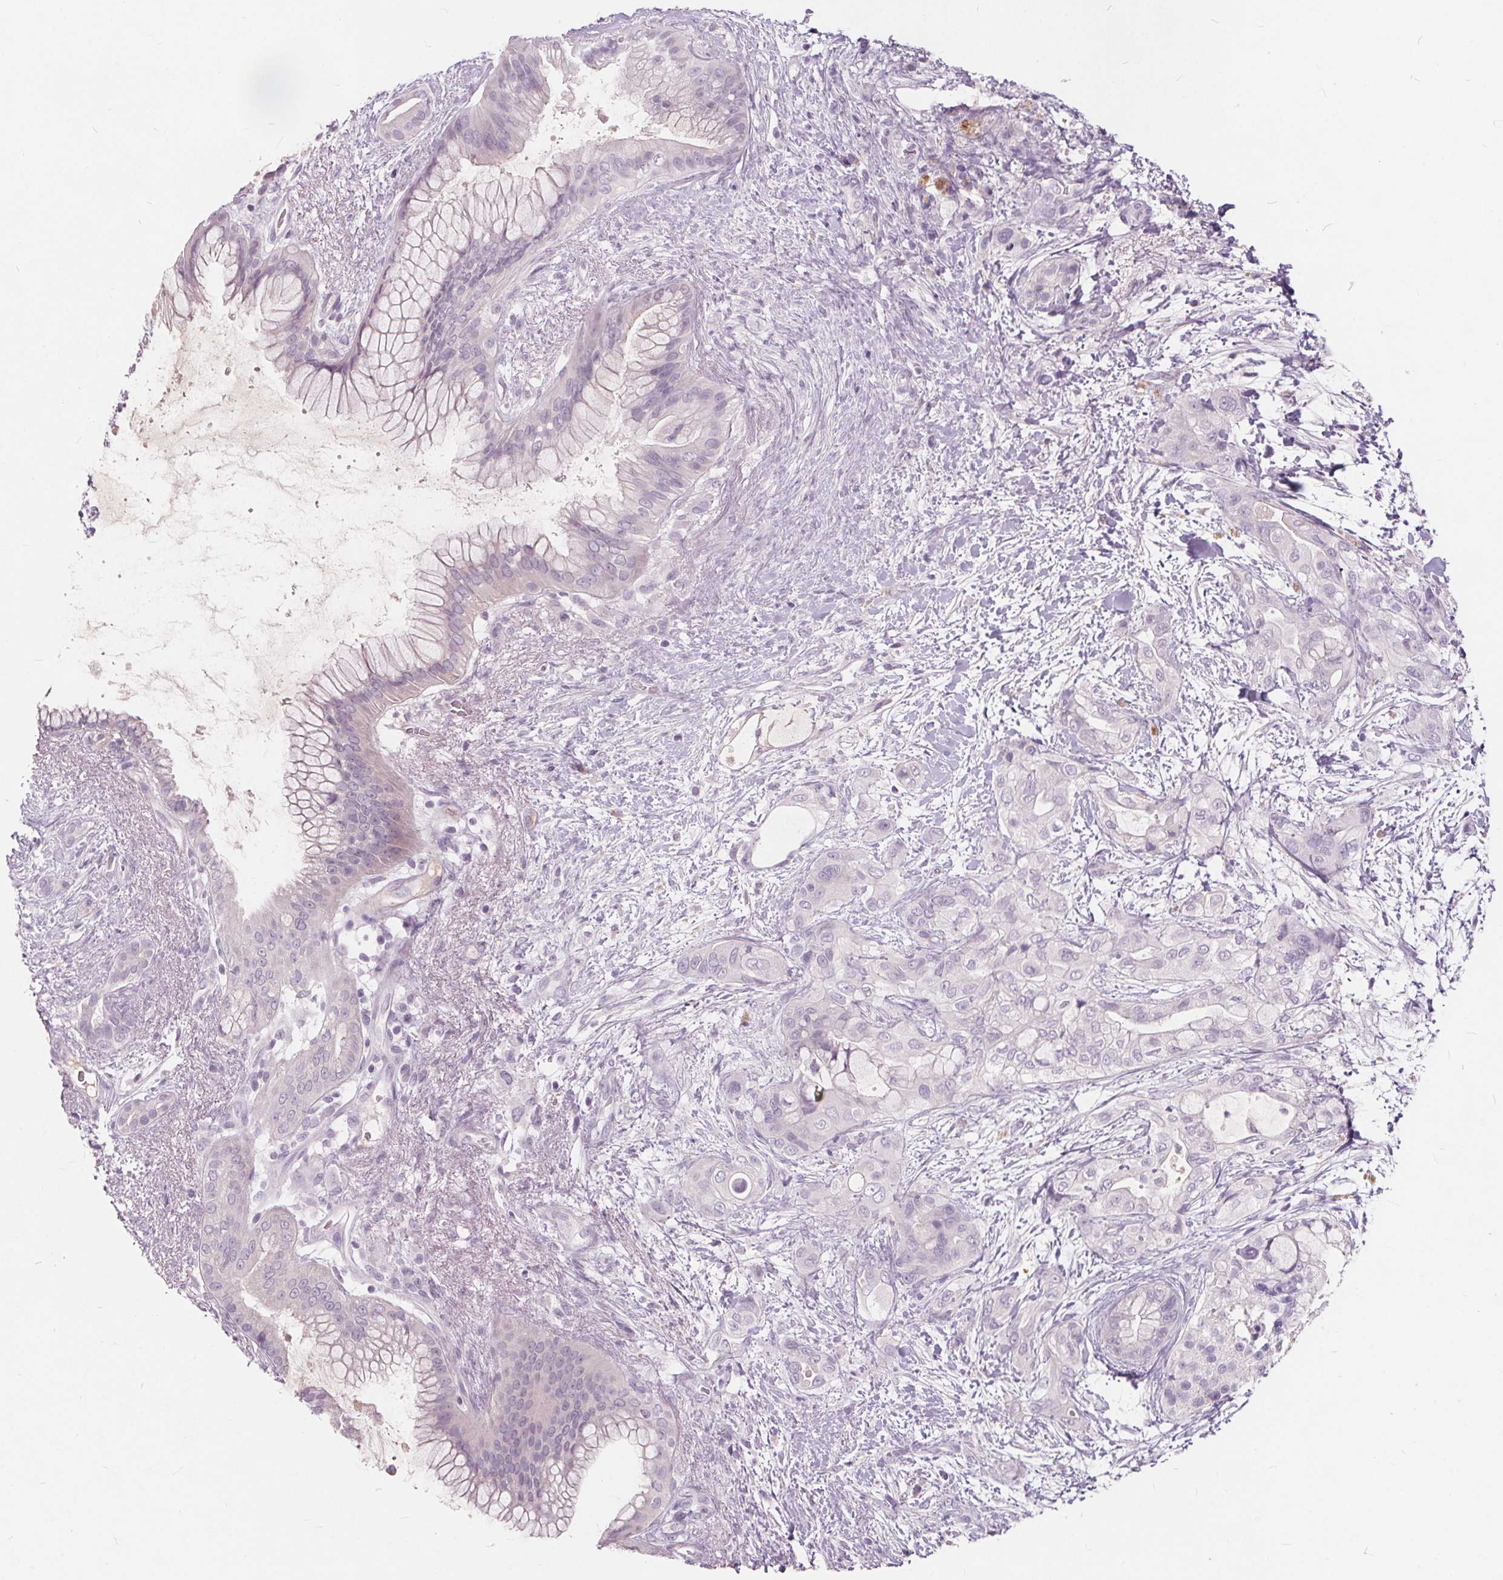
{"staining": {"intensity": "negative", "quantity": "none", "location": "none"}, "tissue": "pancreatic cancer", "cell_type": "Tumor cells", "image_type": "cancer", "snomed": [{"axis": "morphology", "description": "Adenocarcinoma, NOS"}, {"axis": "topography", "description": "Pancreas"}], "caption": "Immunohistochemistry (IHC) image of neoplastic tissue: pancreatic adenocarcinoma stained with DAB (3,3'-diaminobenzidine) reveals no significant protein positivity in tumor cells.", "gene": "PLA2G2E", "patient": {"sex": "male", "age": 71}}